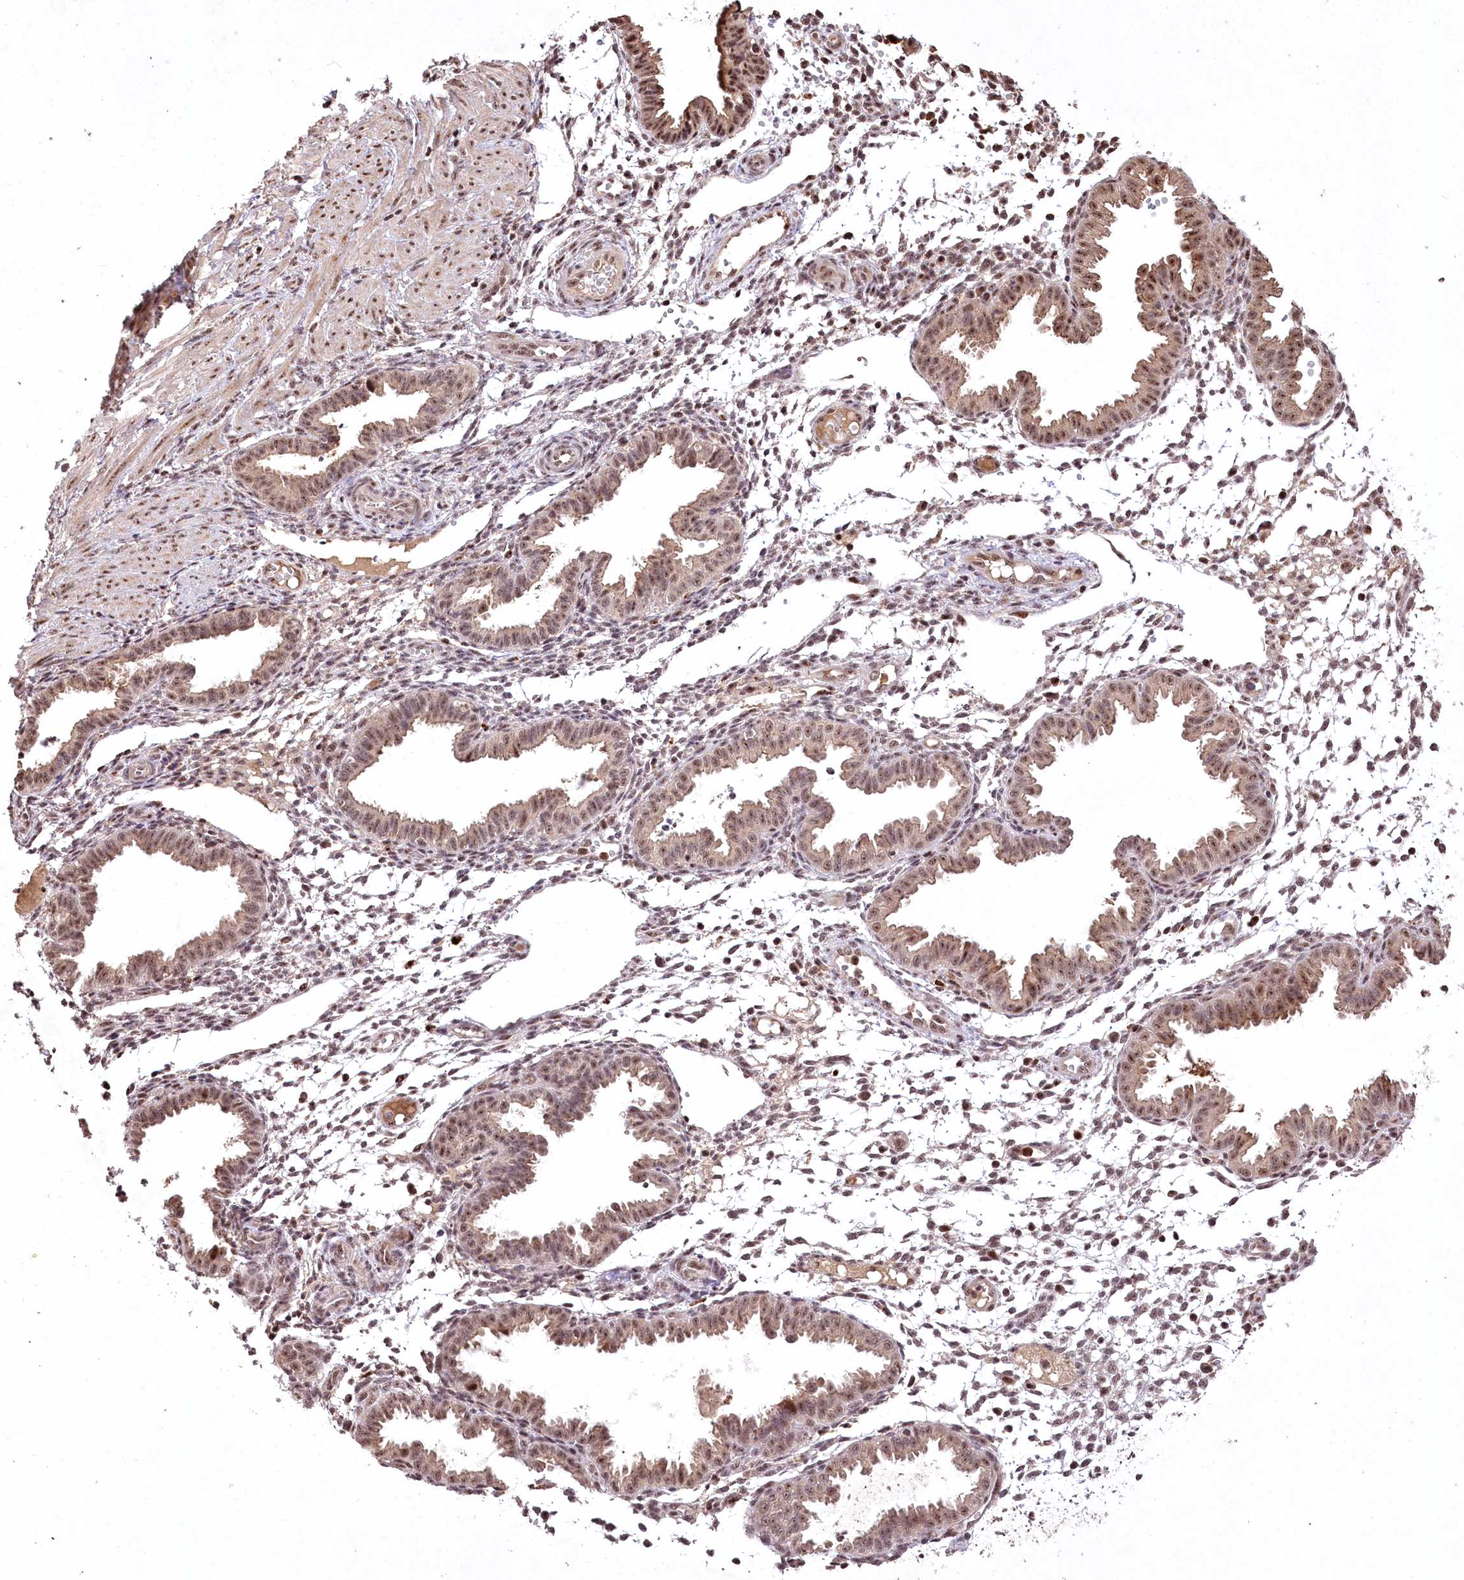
{"staining": {"intensity": "weak", "quantity": ">75%", "location": "nuclear"}, "tissue": "endometrium", "cell_type": "Cells in endometrial stroma", "image_type": "normal", "snomed": [{"axis": "morphology", "description": "Normal tissue, NOS"}, {"axis": "topography", "description": "Endometrium"}], "caption": "A histopathology image of human endometrium stained for a protein displays weak nuclear brown staining in cells in endometrial stroma.", "gene": "PYROXD1", "patient": {"sex": "female", "age": 33}}